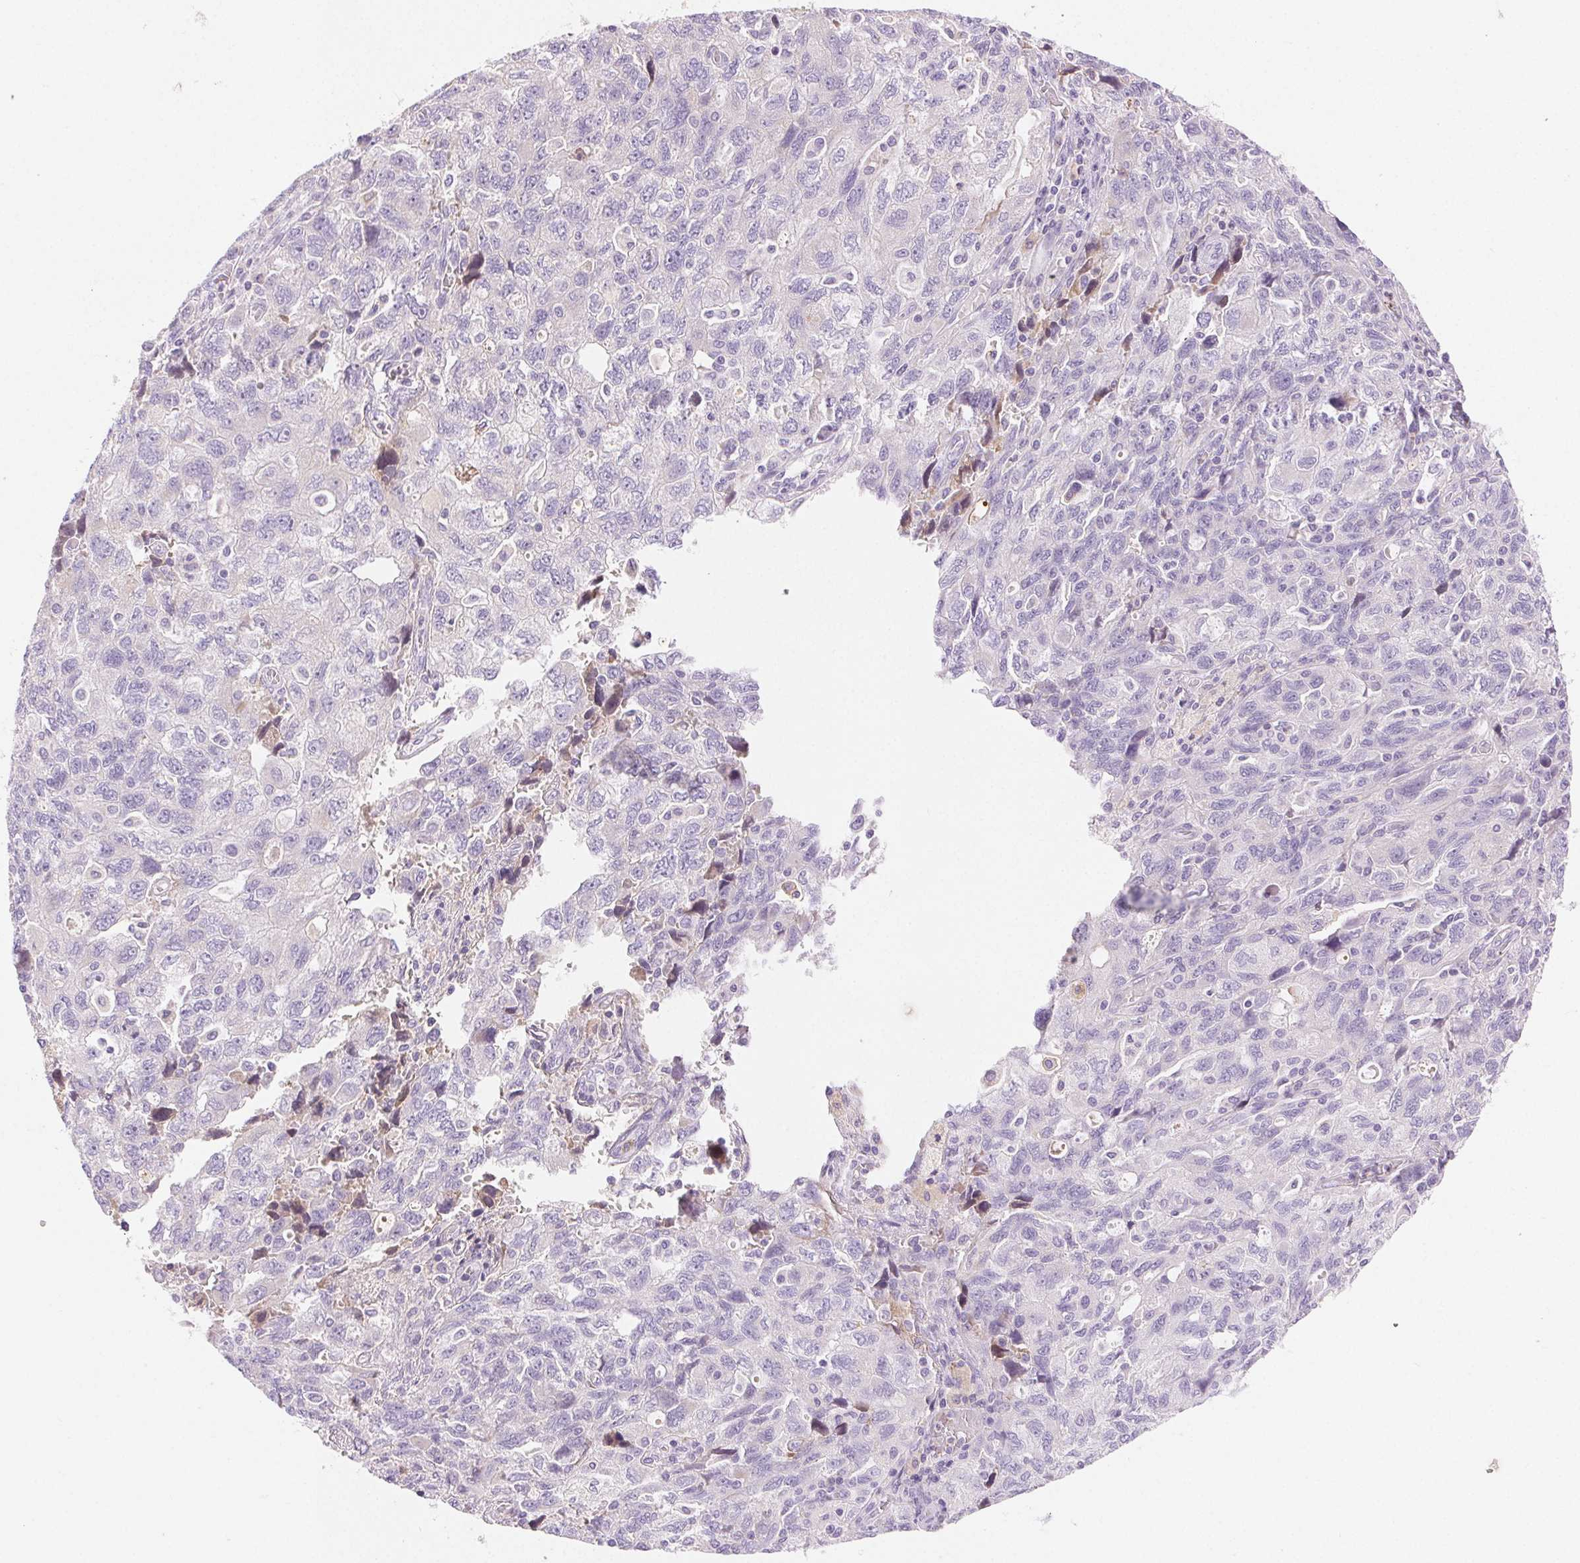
{"staining": {"intensity": "negative", "quantity": "none", "location": "none"}, "tissue": "ovarian cancer", "cell_type": "Tumor cells", "image_type": "cancer", "snomed": [{"axis": "morphology", "description": "Carcinoma, NOS"}, {"axis": "morphology", "description": "Cystadenocarcinoma, serous, NOS"}, {"axis": "topography", "description": "Ovary"}], "caption": "An IHC histopathology image of ovarian cancer (serous cystadenocarcinoma) is shown. There is no staining in tumor cells of ovarian cancer (serous cystadenocarcinoma).", "gene": "FGA", "patient": {"sex": "female", "age": 69}}